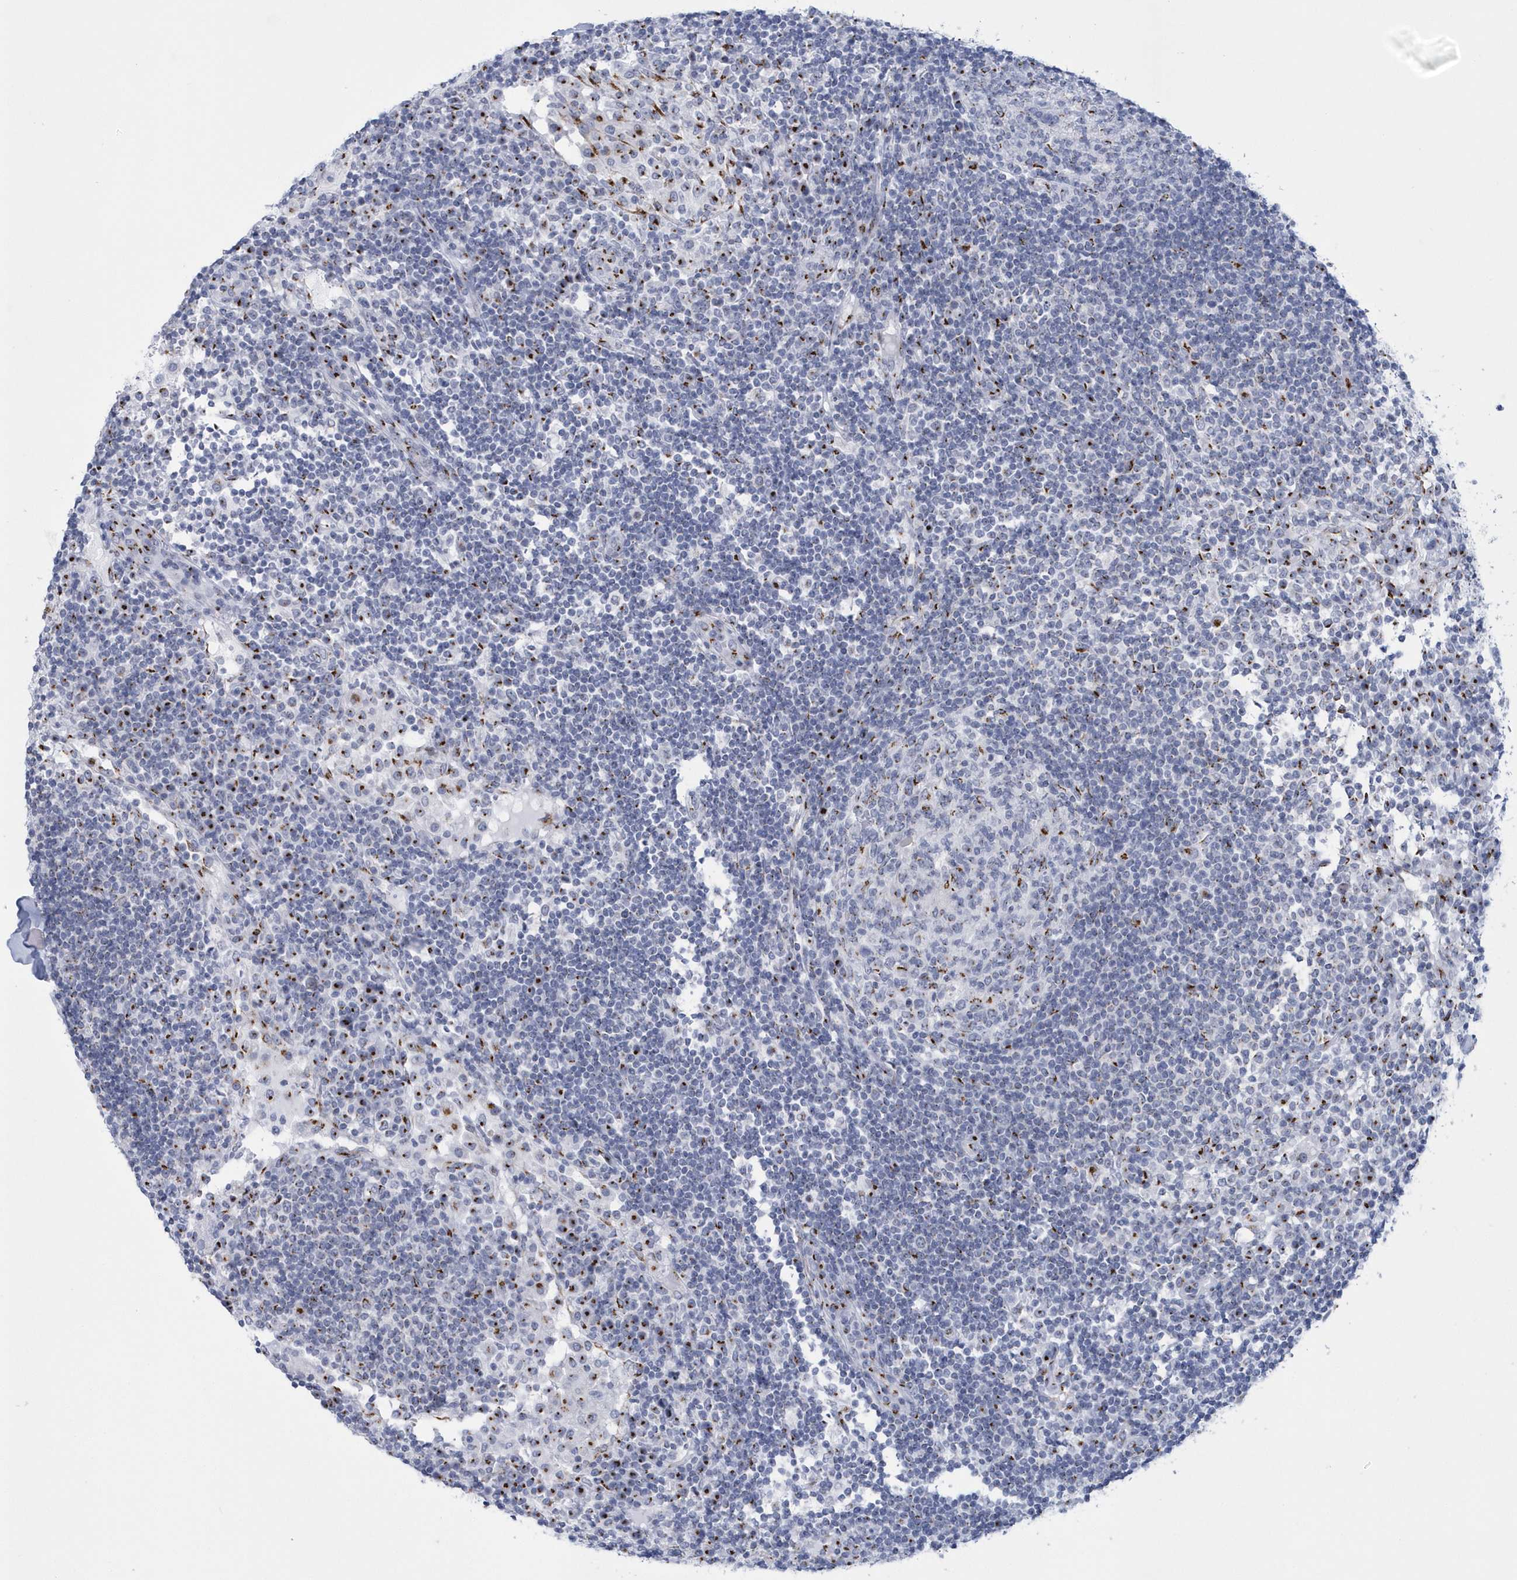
{"staining": {"intensity": "negative", "quantity": "none", "location": "none"}, "tissue": "lymph node", "cell_type": "Germinal center cells", "image_type": "normal", "snomed": [{"axis": "morphology", "description": "Normal tissue, NOS"}, {"axis": "topography", "description": "Lymph node"}], "caption": "An IHC photomicrograph of normal lymph node is shown. There is no staining in germinal center cells of lymph node. The staining was performed using DAB to visualize the protein expression in brown, while the nuclei were stained in blue with hematoxylin (Magnification: 20x).", "gene": "SLX9", "patient": {"sex": "female", "age": 53}}